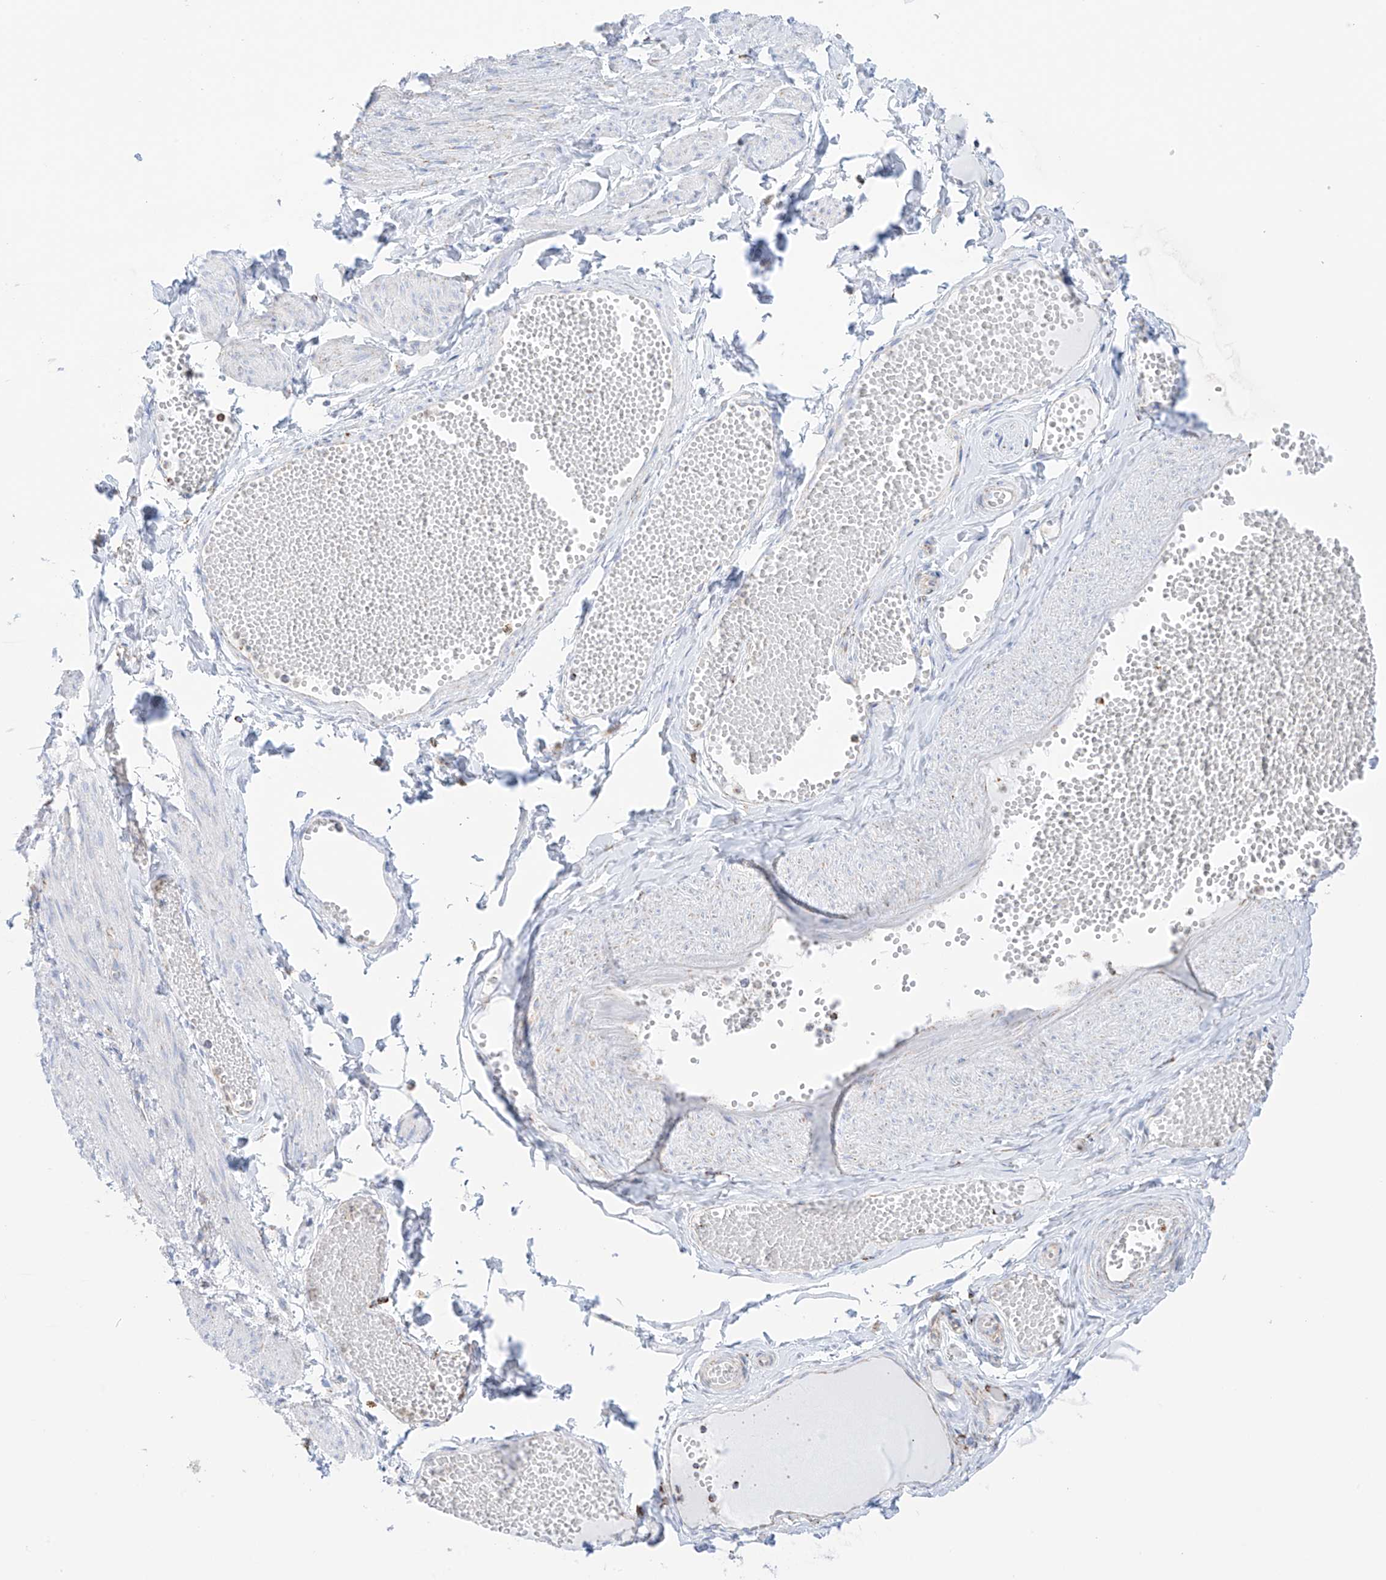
{"staining": {"intensity": "negative", "quantity": "none", "location": "none"}, "tissue": "adipose tissue", "cell_type": "Adipocytes", "image_type": "normal", "snomed": [{"axis": "morphology", "description": "Normal tissue, NOS"}, {"axis": "topography", "description": "Smooth muscle"}, {"axis": "topography", "description": "Peripheral nerve tissue"}], "caption": "IHC image of benign human adipose tissue stained for a protein (brown), which reveals no staining in adipocytes. (DAB immunohistochemistry visualized using brightfield microscopy, high magnification).", "gene": "XKR3", "patient": {"sex": "female", "age": 39}}